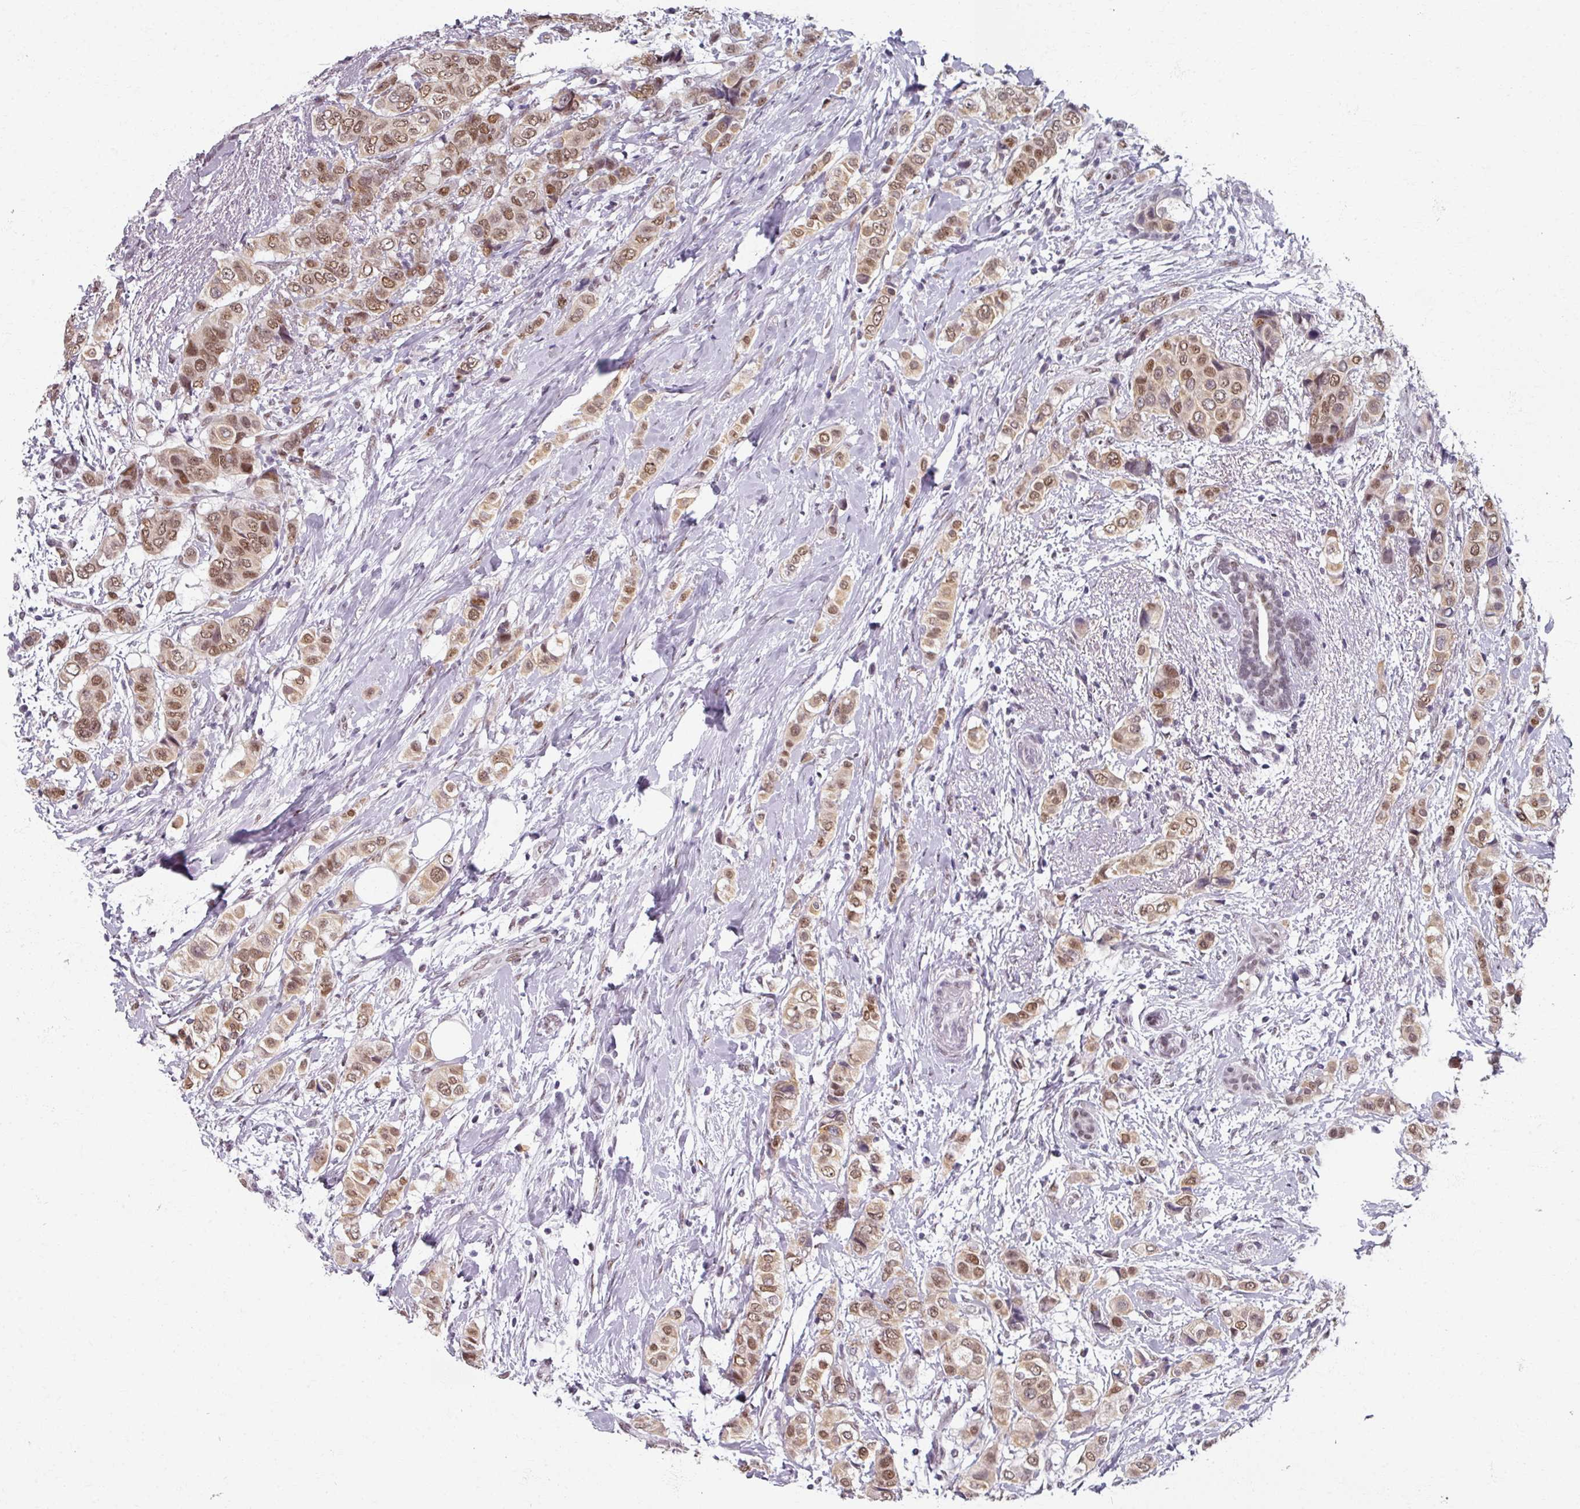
{"staining": {"intensity": "moderate", "quantity": ">75%", "location": "nuclear"}, "tissue": "breast cancer", "cell_type": "Tumor cells", "image_type": "cancer", "snomed": [{"axis": "morphology", "description": "Lobular carcinoma"}, {"axis": "topography", "description": "Breast"}], "caption": "Lobular carcinoma (breast) tissue reveals moderate nuclear staining in approximately >75% of tumor cells, visualized by immunohistochemistry.", "gene": "RIPOR3", "patient": {"sex": "female", "age": 51}}